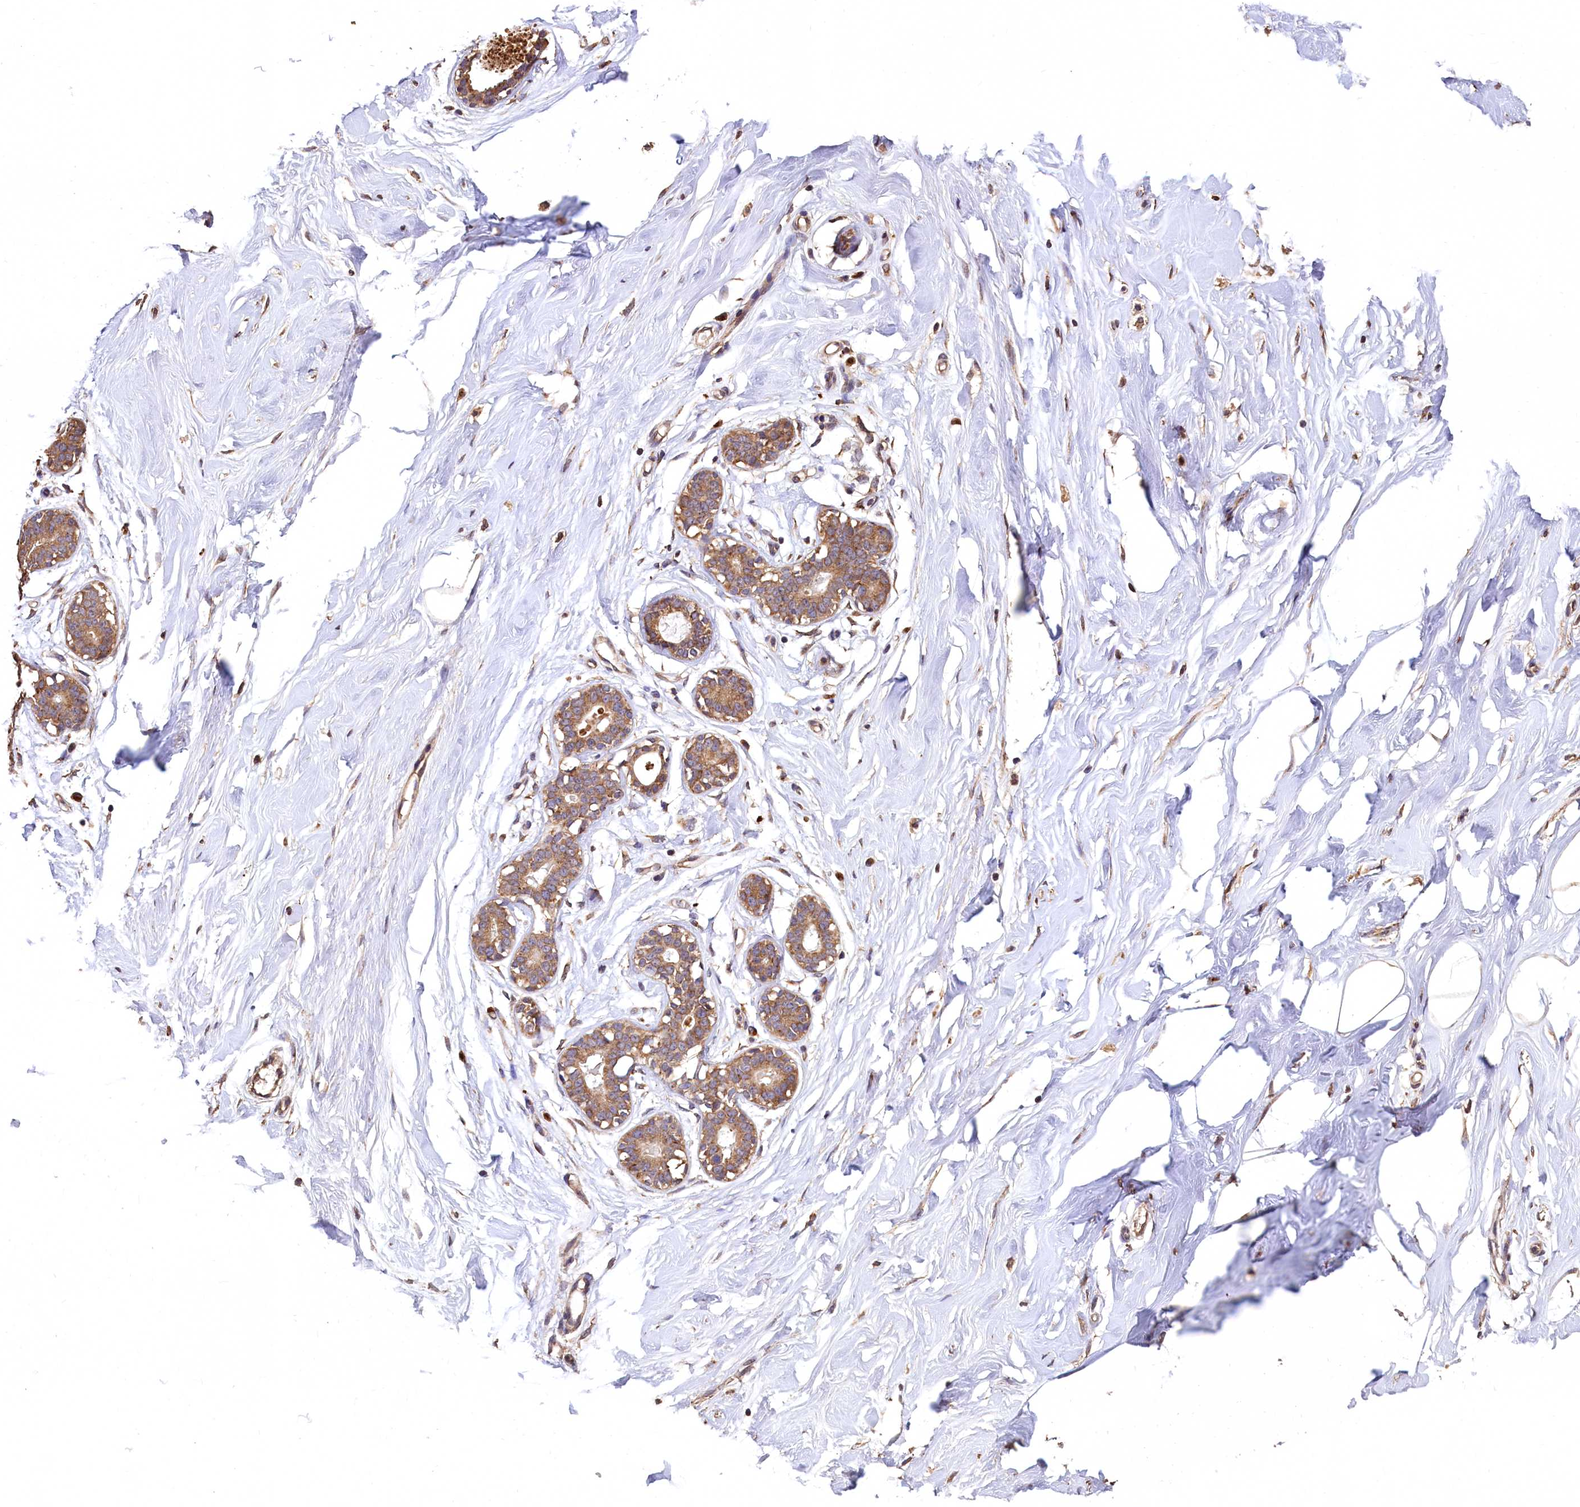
{"staining": {"intensity": "weak", "quantity": "<25%", "location": "cytoplasmic/membranous"}, "tissue": "breast", "cell_type": "Adipocytes", "image_type": "normal", "snomed": [{"axis": "morphology", "description": "Normal tissue, NOS"}, {"axis": "morphology", "description": "Adenoma, NOS"}, {"axis": "topography", "description": "Breast"}], "caption": "Adipocytes show no significant positivity in normal breast. Brightfield microscopy of immunohistochemistry (IHC) stained with DAB (3,3'-diaminobenzidine) (brown) and hematoxylin (blue), captured at high magnification.", "gene": "LSM4", "patient": {"sex": "female", "age": 23}}